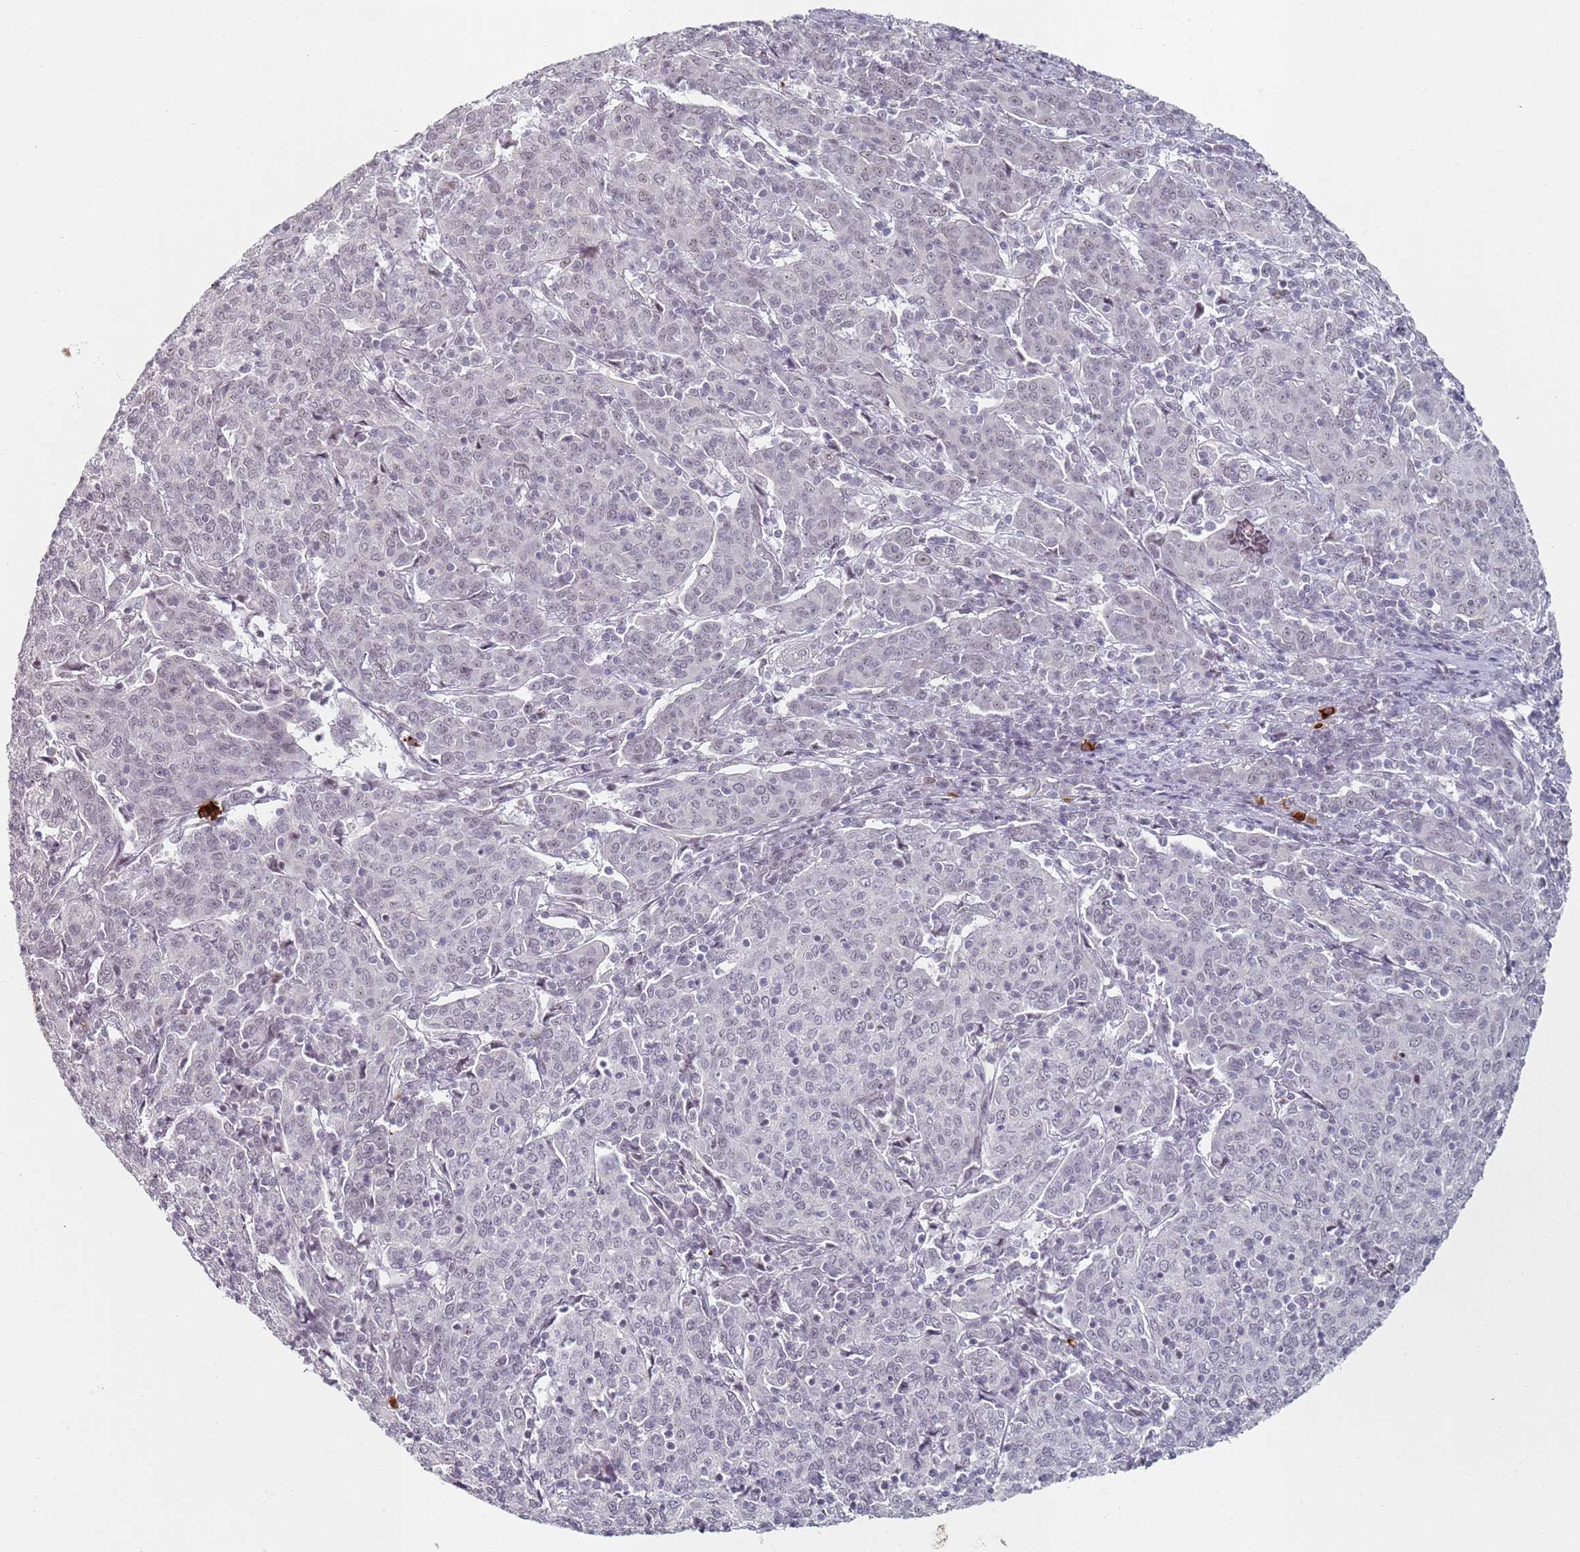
{"staining": {"intensity": "weak", "quantity": "<25%", "location": "nuclear"}, "tissue": "cervical cancer", "cell_type": "Tumor cells", "image_type": "cancer", "snomed": [{"axis": "morphology", "description": "Squamous cell carcinoma, NOS"}, {"axis": "topography", "description": "Cervix"}], "caption": "This is an immunohistochemistry (IHC) image of human squamous cell carcinoma (cervical). There is no staining in tumor cells.", "gene": "ATF6B", "patient": {"sex": "female", "age": 67}}